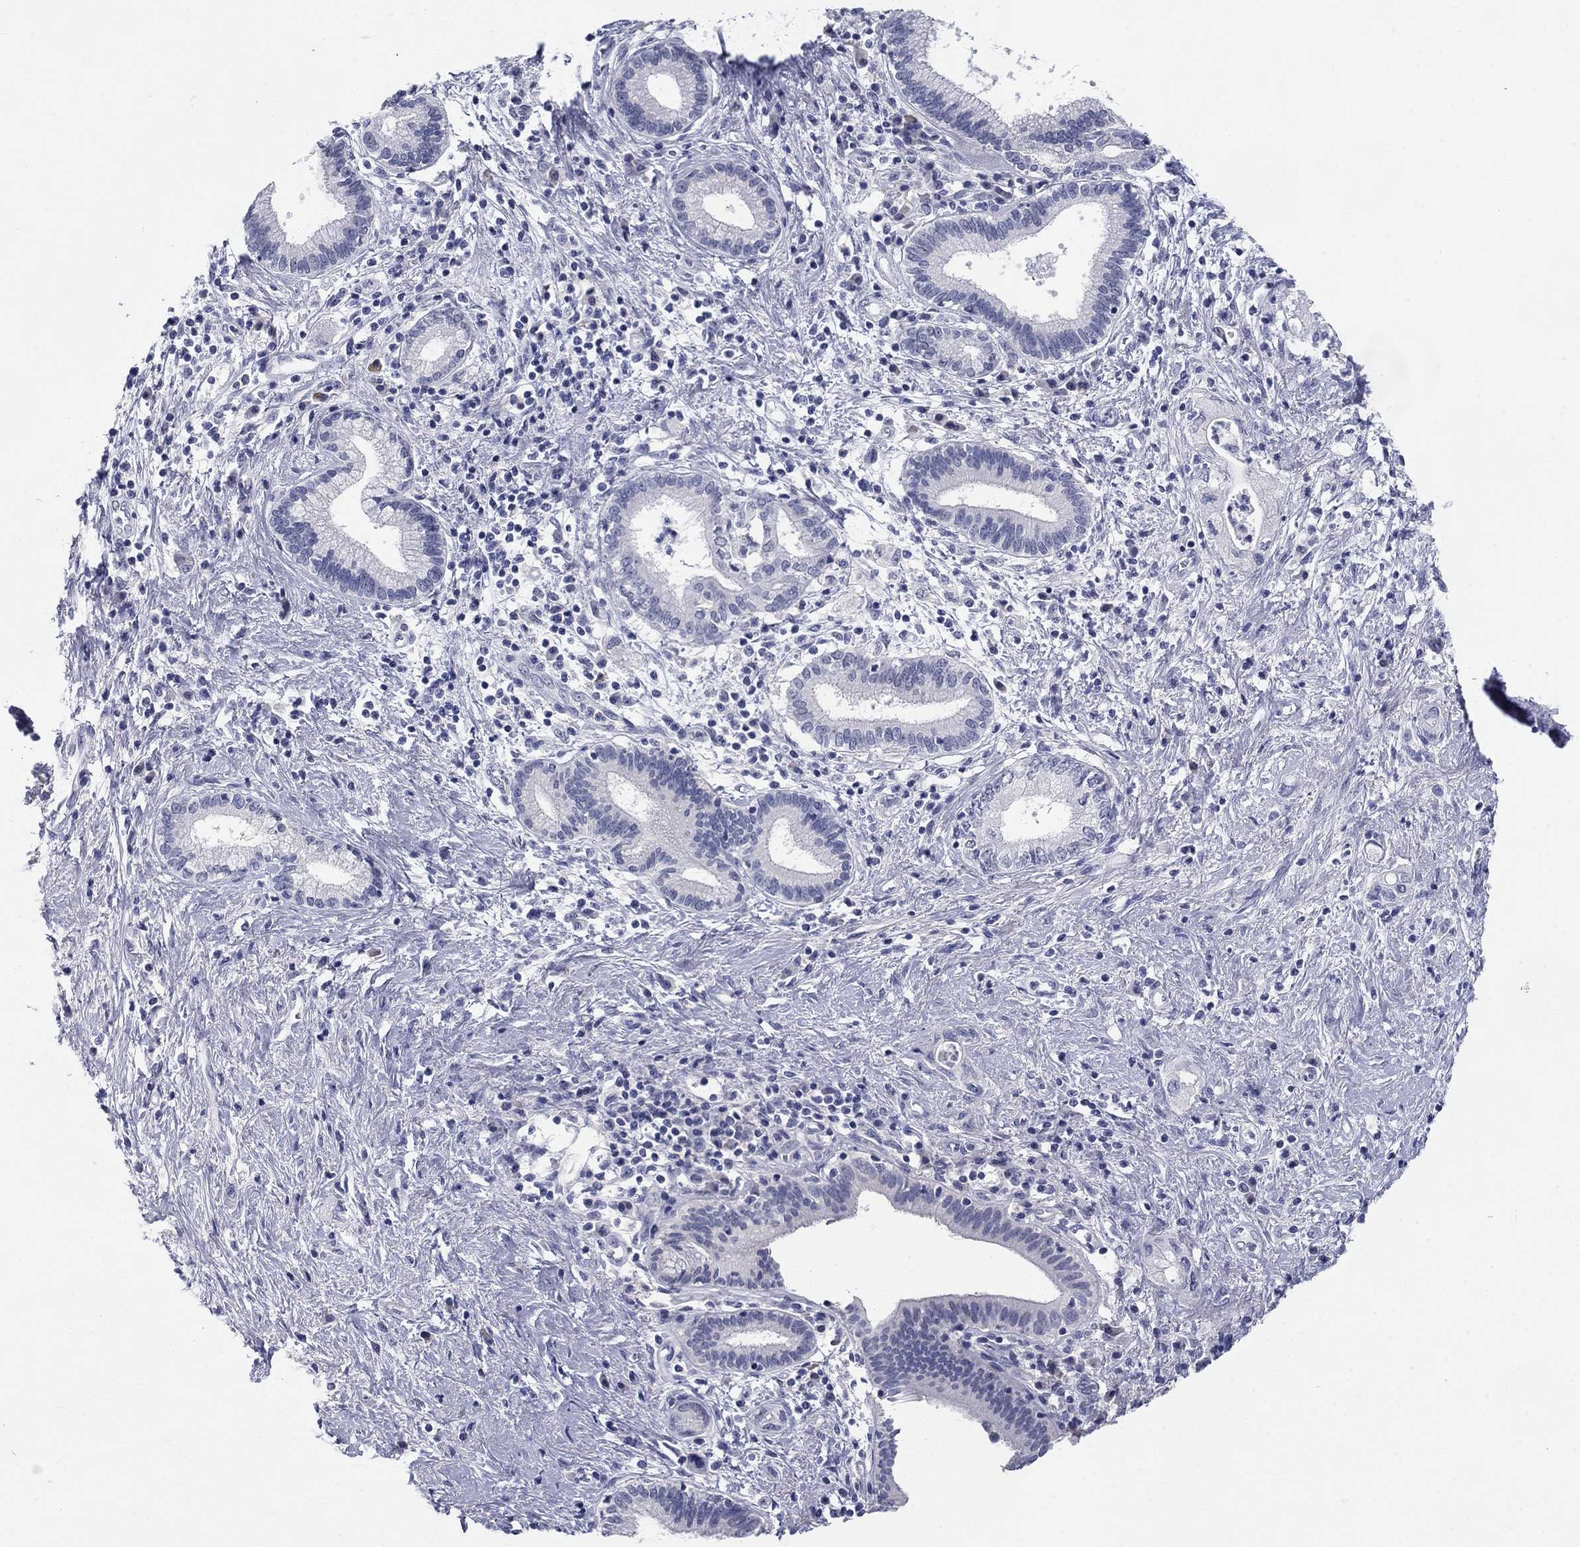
{"staining": {"intensity": "negative", "quantity": "none", "location": "none"}, "tissue": "pancreatic cancer", "cell_type": "Tumor cells", "image_type": "cancer", "snomed": [{"axis": "morphology", "description": "Adenocarcinoma, NOS"}, {"axis": "topography", "description": "Pancreas"}], "caption": "Tumor cells are negative for brown protein staining in pancreatic adenocarcinoma.", "gene": "ELAVL4", "patient": {"sex": "female", "age": 73}}